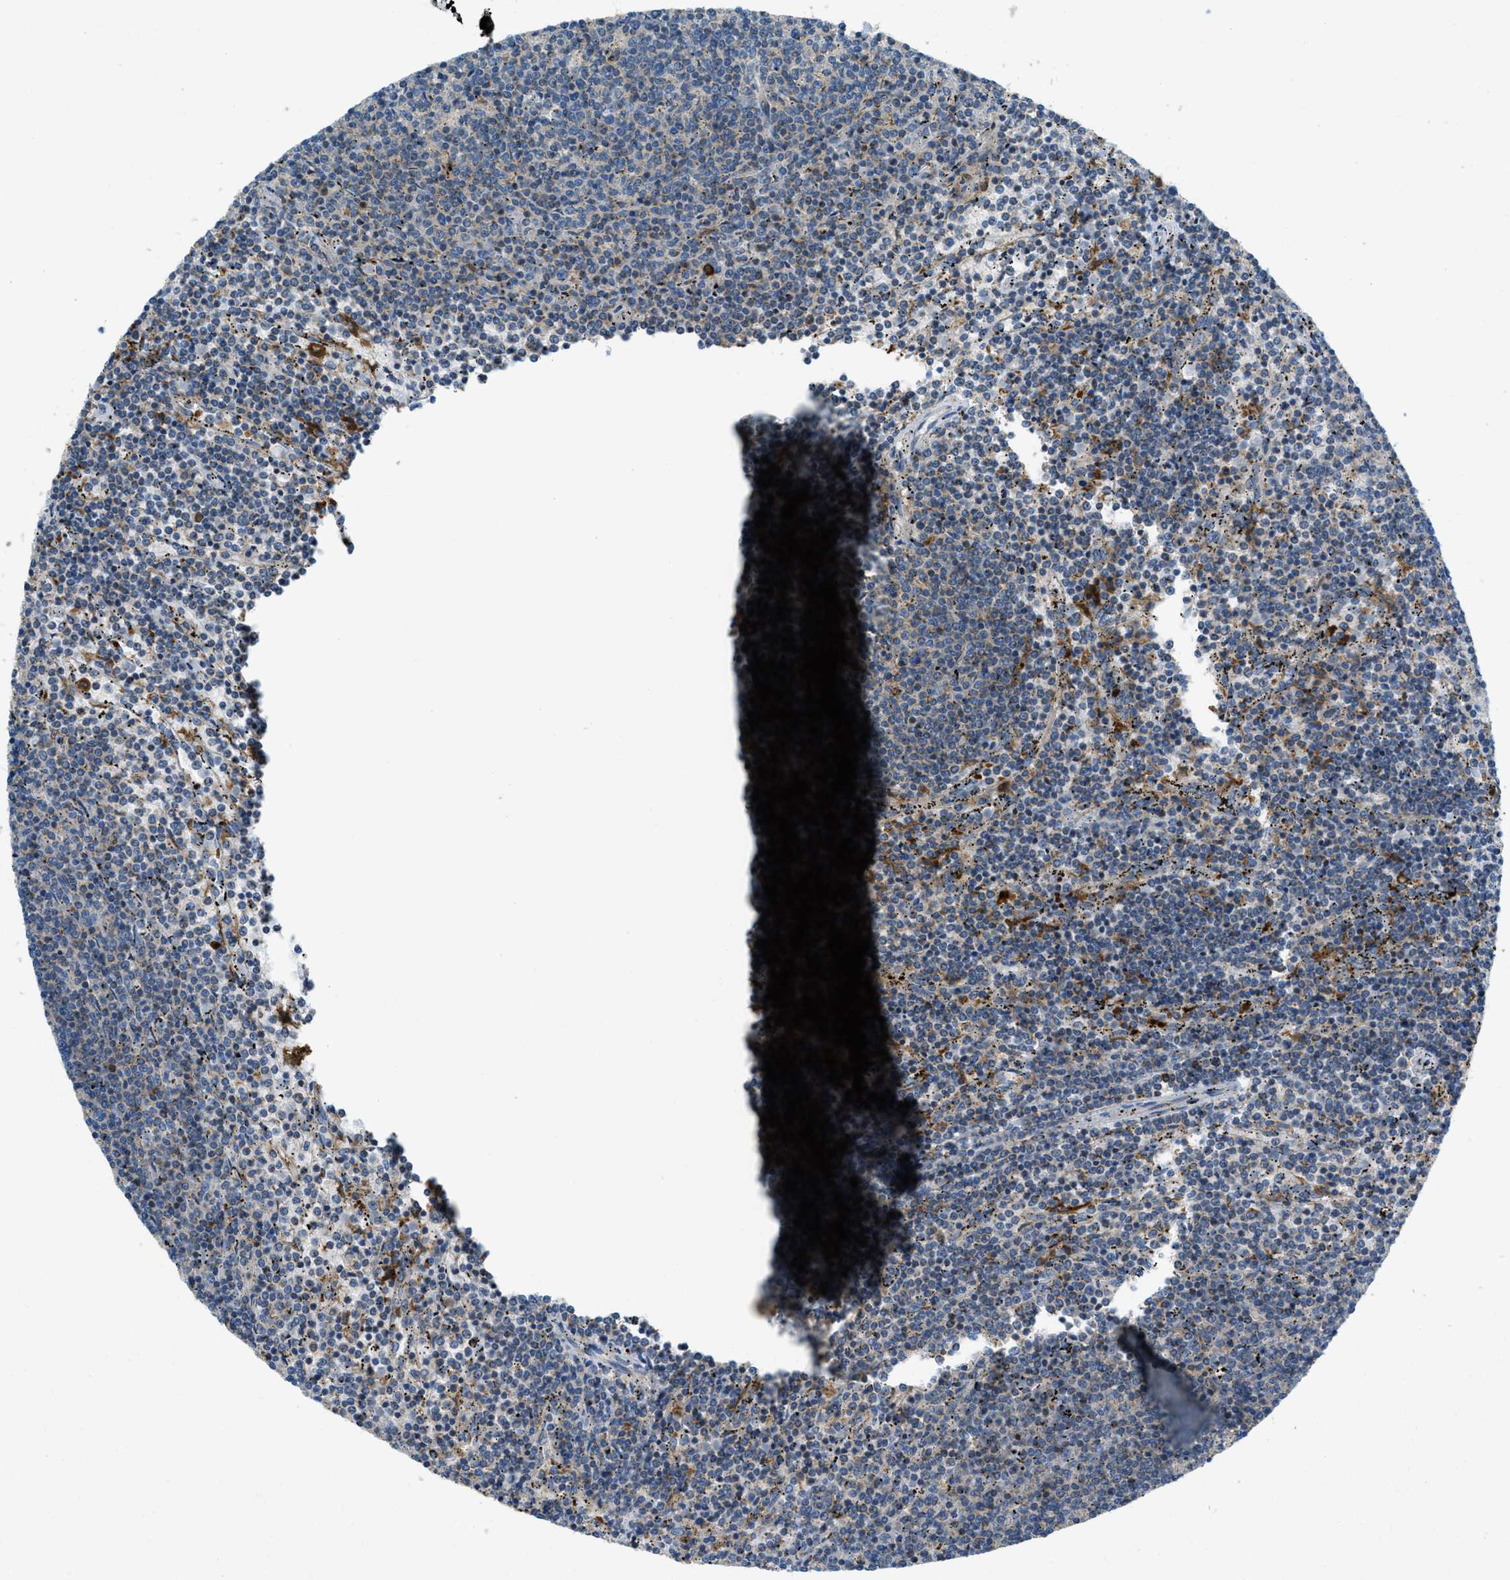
{"staining": {"intensity": "weak", "quantity": "<25%", "location": "cytoplasmic/membranous"}, "tissue": "lymphoma", "cell_type": "Tumor cells", "image_type": "cancer", "snomed": [{"axis": "morphology", "description": "Malignant lymphoma, non-Hodgkin's type, Low grade"}, {"axis": "topography", "description": "Spleen"}], "caption": "Tumor cells show no significant protein positivity in malignant lymphoma, non-Hodgkin's type (low-grade).", "gene": "RFFL", "patient": {"sex": "female", "age": 50}}